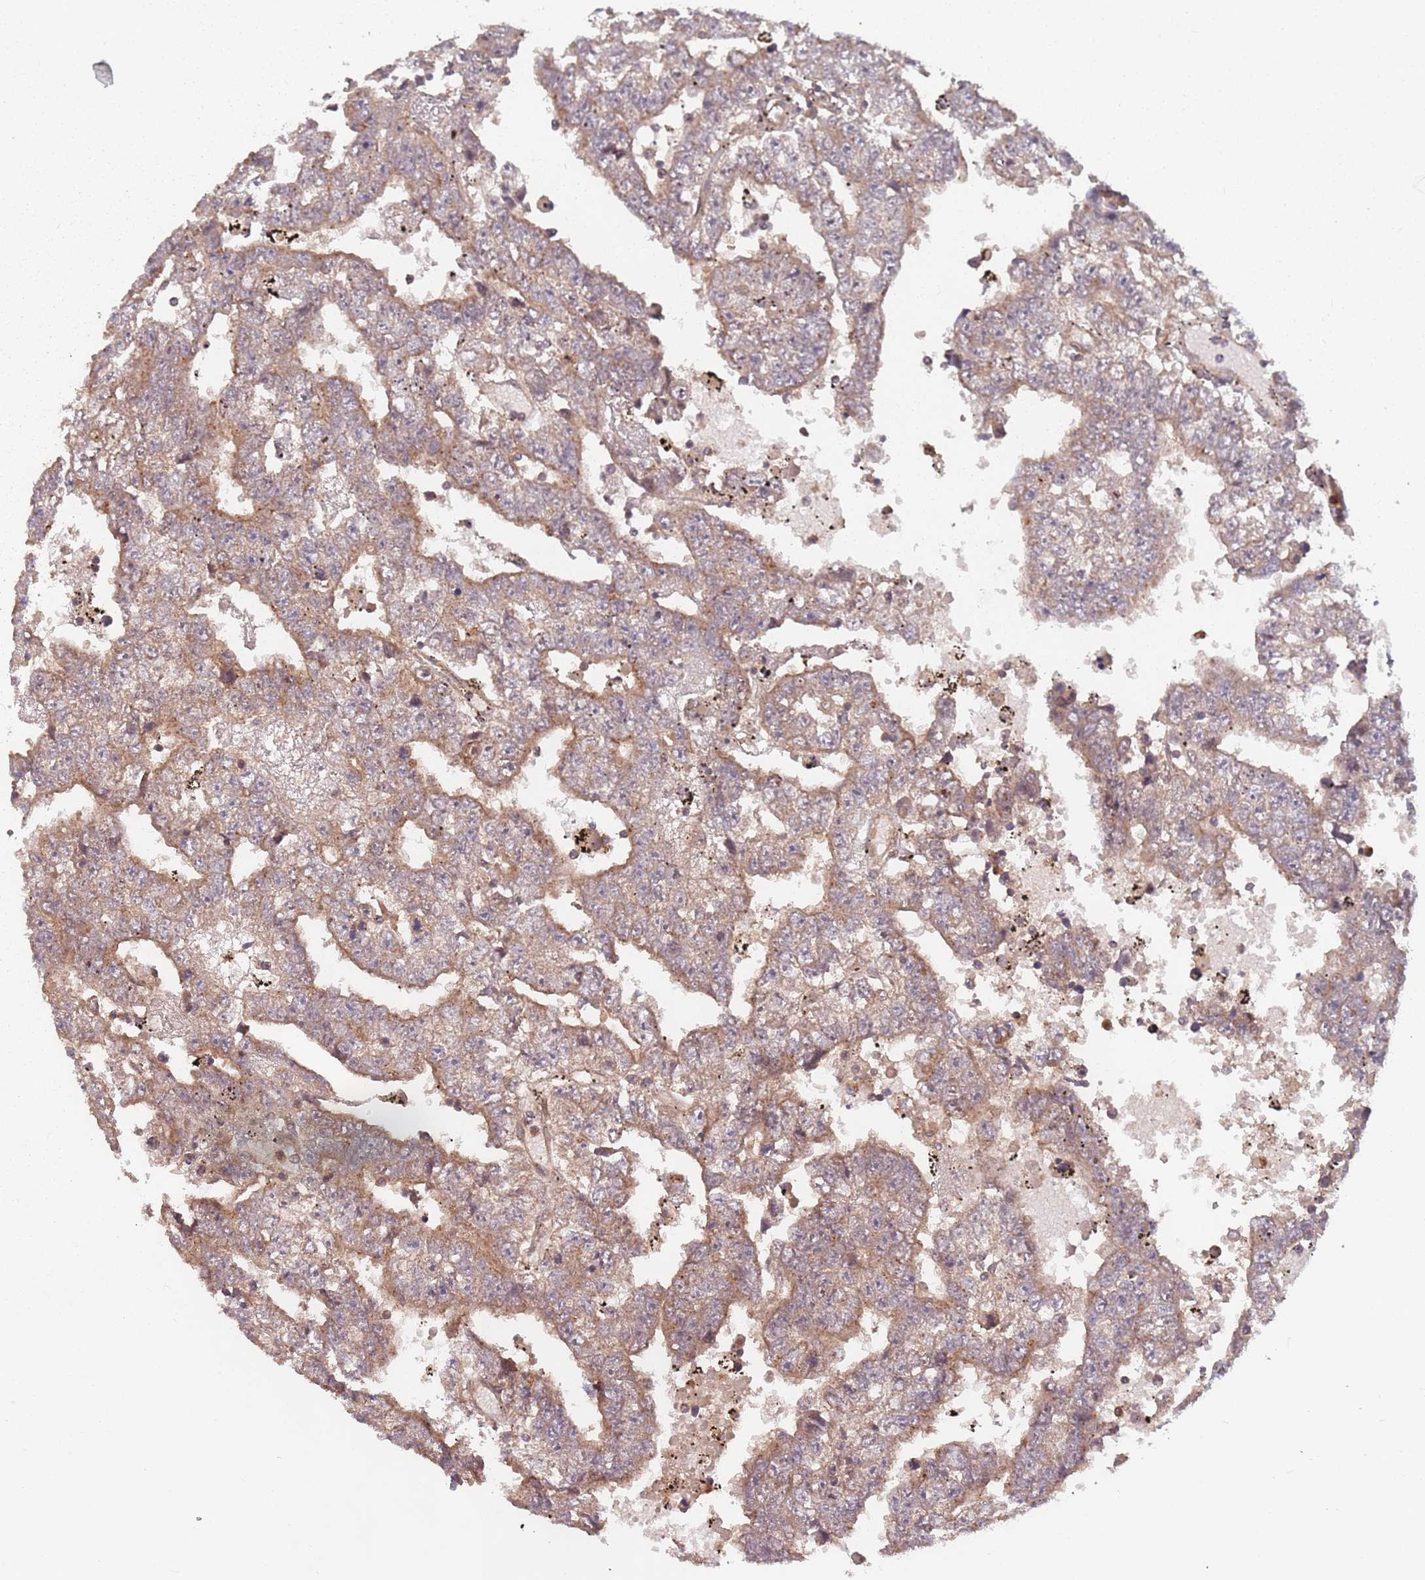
{"staining": {"intensity": "moderate", "quantity": ">75%", "location": "cytoplasmic/membranous"}, "tissue": "testis cancer", "cell_type": "Tumor cells", "image_type": "cancer", "snomed": [{"axis": "morphology", "description": "Carcinoma, Embryonal, NOS"}, {"axis": "topography", "description": "Testis"}], "caption": "Human embryonal carcinoma (testis) stained with a brown dye demonstrates moderate cytoplasmic/membranous positive positivity in about >75% of tumor cells.", "gene": "C3orf14", "patient": {"sex": "male", "age": 25}}